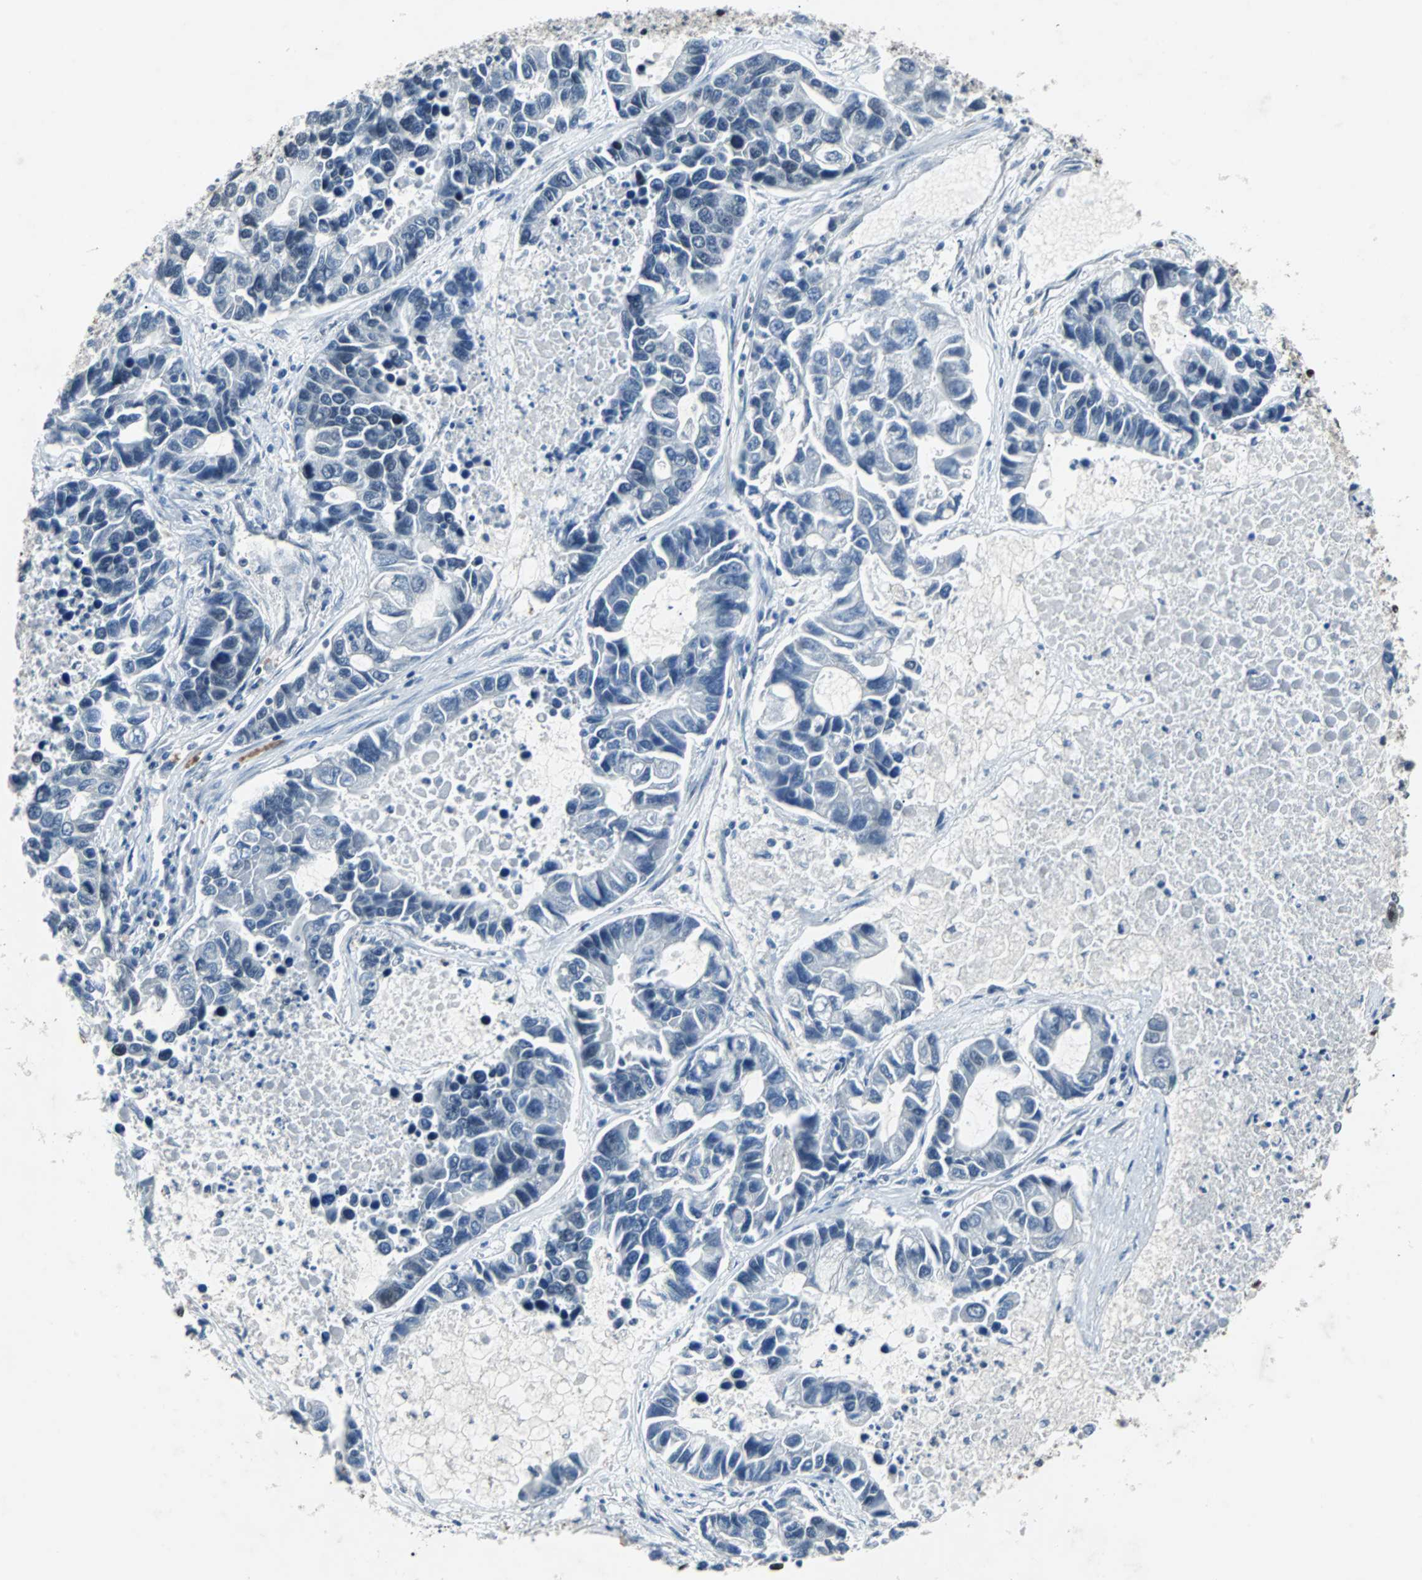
{"staining": {"intensity": "negative", "quantity": "none", "location": "none"}, "tissue": "lung cancer", "cell_type": "Tumor cells", "image_type": "cancer", "snomed": [{"axis": "morphology", "description": "Adenocarcinoma, NOS"}, {"axis": "topography", "description": "Lung"}], "caption": "Protein analysis of lung cancer exhibits no significant positivity in tumor cells.", "gene": "GATAD2A", "patient": {"sex": "female", "age": 51}}